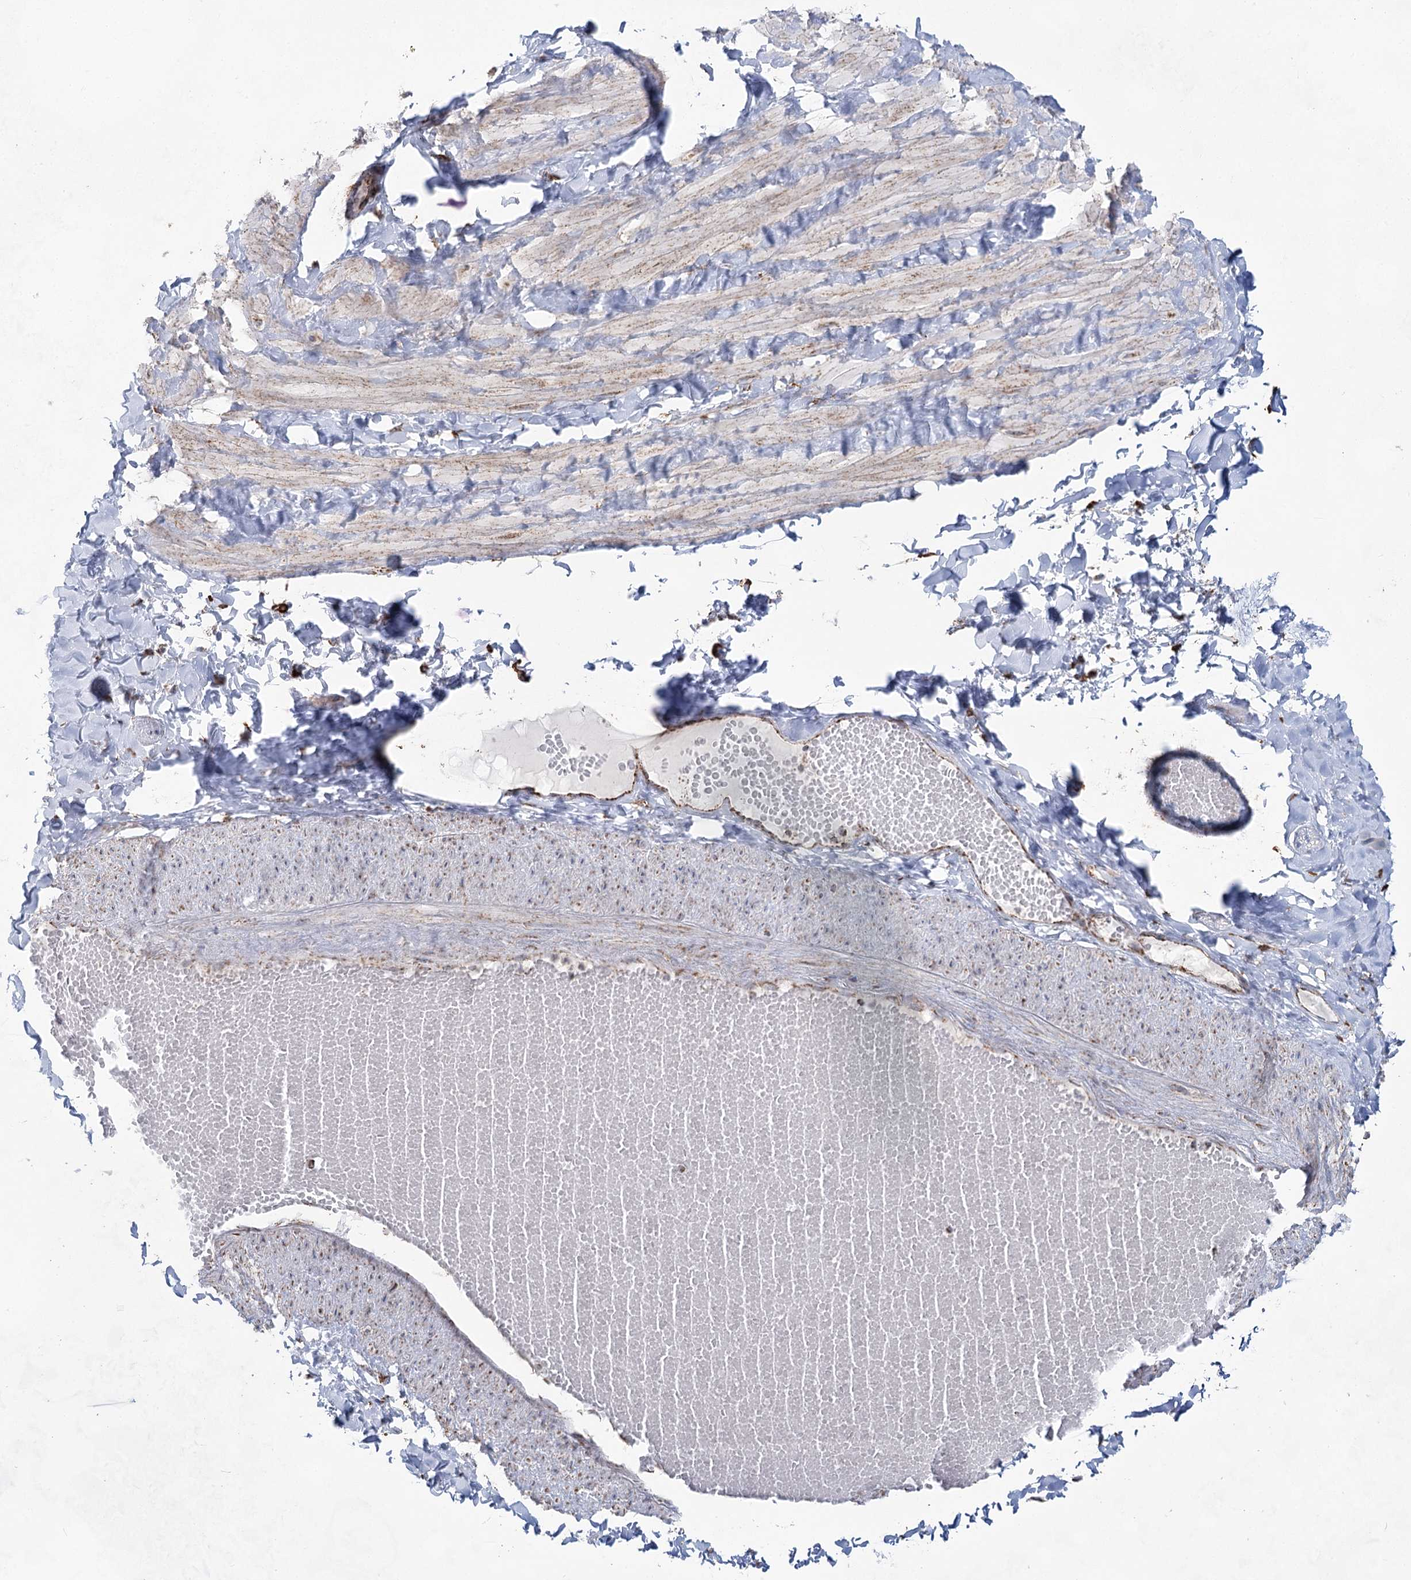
{"staining": {"intensity": "weak", "quantity": ">75%", "location": "cytoplasmic/membranous"}, "tissue": "adipose tissue", "cell_type": "Adipocytes", "image_type": "normal", "snomed": [{"axis": "morphology", "description": "Normal tissue, NOS"}, {"axis": "topography", "description": "Adipose tissue"}, {"axis": "topography", "description": "Vascular tissue"}, {"axis": "topography", "description": "Peripheral nerve tissue"}], "caption": "Immunohistochemistry micrograph of normal adipose tissue: human adipose tissue stained using immunohistochemistry reveals low levels of weak protein expression localized specifically in the cytoplasmic/membranous of adipocytes, appearing as a cytoplasmic/membranous brown color.", "gene": "CWF19L1", "patient": {"sex": "male", "age": 25}}